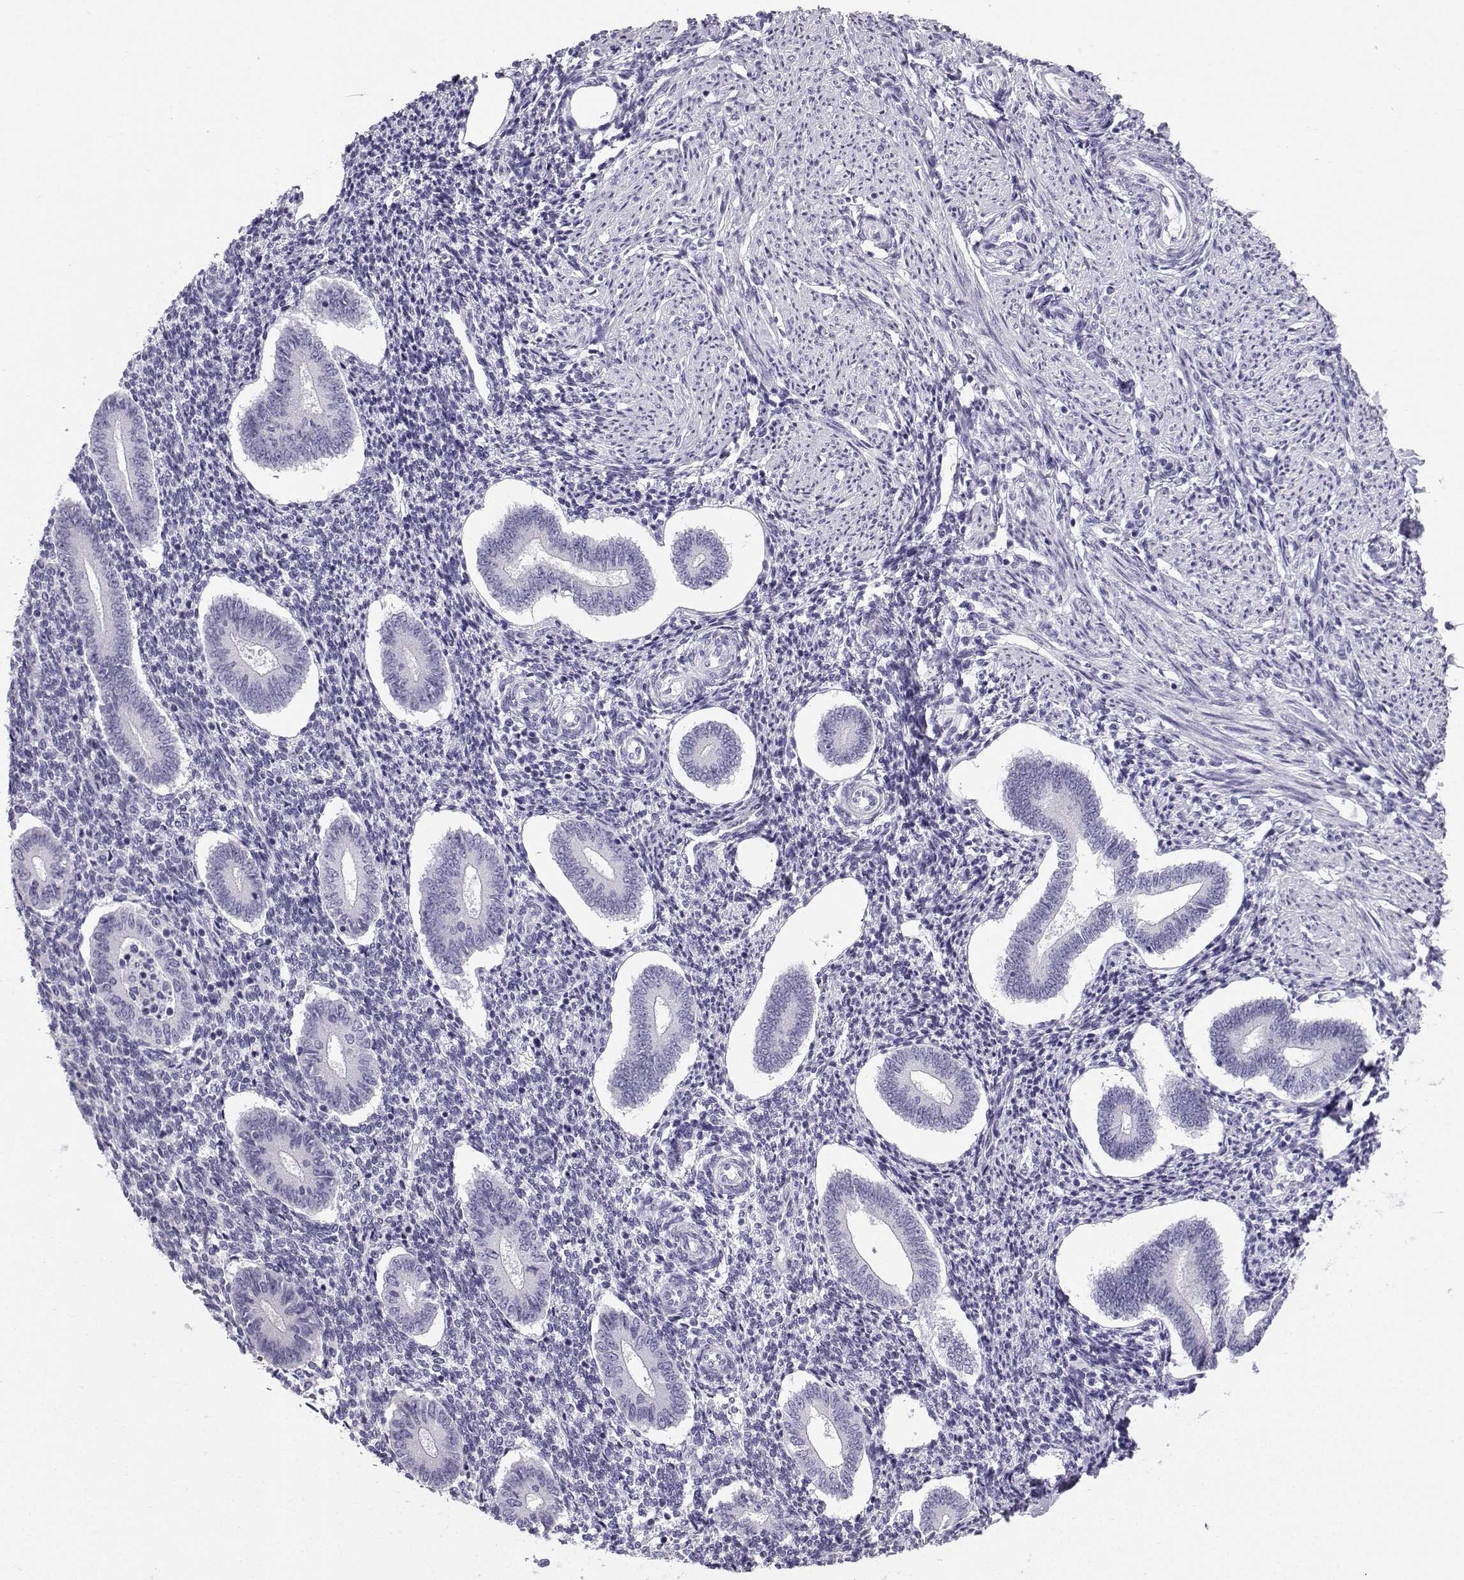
{"staining": {"intensity": "negative", "quantity": "none", "location": "none"}, "tissue": "endometrium", "cell_type": "Cells in endometrial stroma", "image_type": "normal", "snomed": [{"axis": "morphology", "description": "Normal tissue, NOS"}, {"axis": "topography", "description": "Endometrium"}], "caption": "This is a photomicrograph of immunohistochemistry (IHC) staining of unremarkable endometrium, which shows no staining in cells in endometrial stroma. (DAB immunohistochemistry with hematoxylin counter stain).", "gene": "IQCD", "patient": {"sex": "female", "age": 40}}